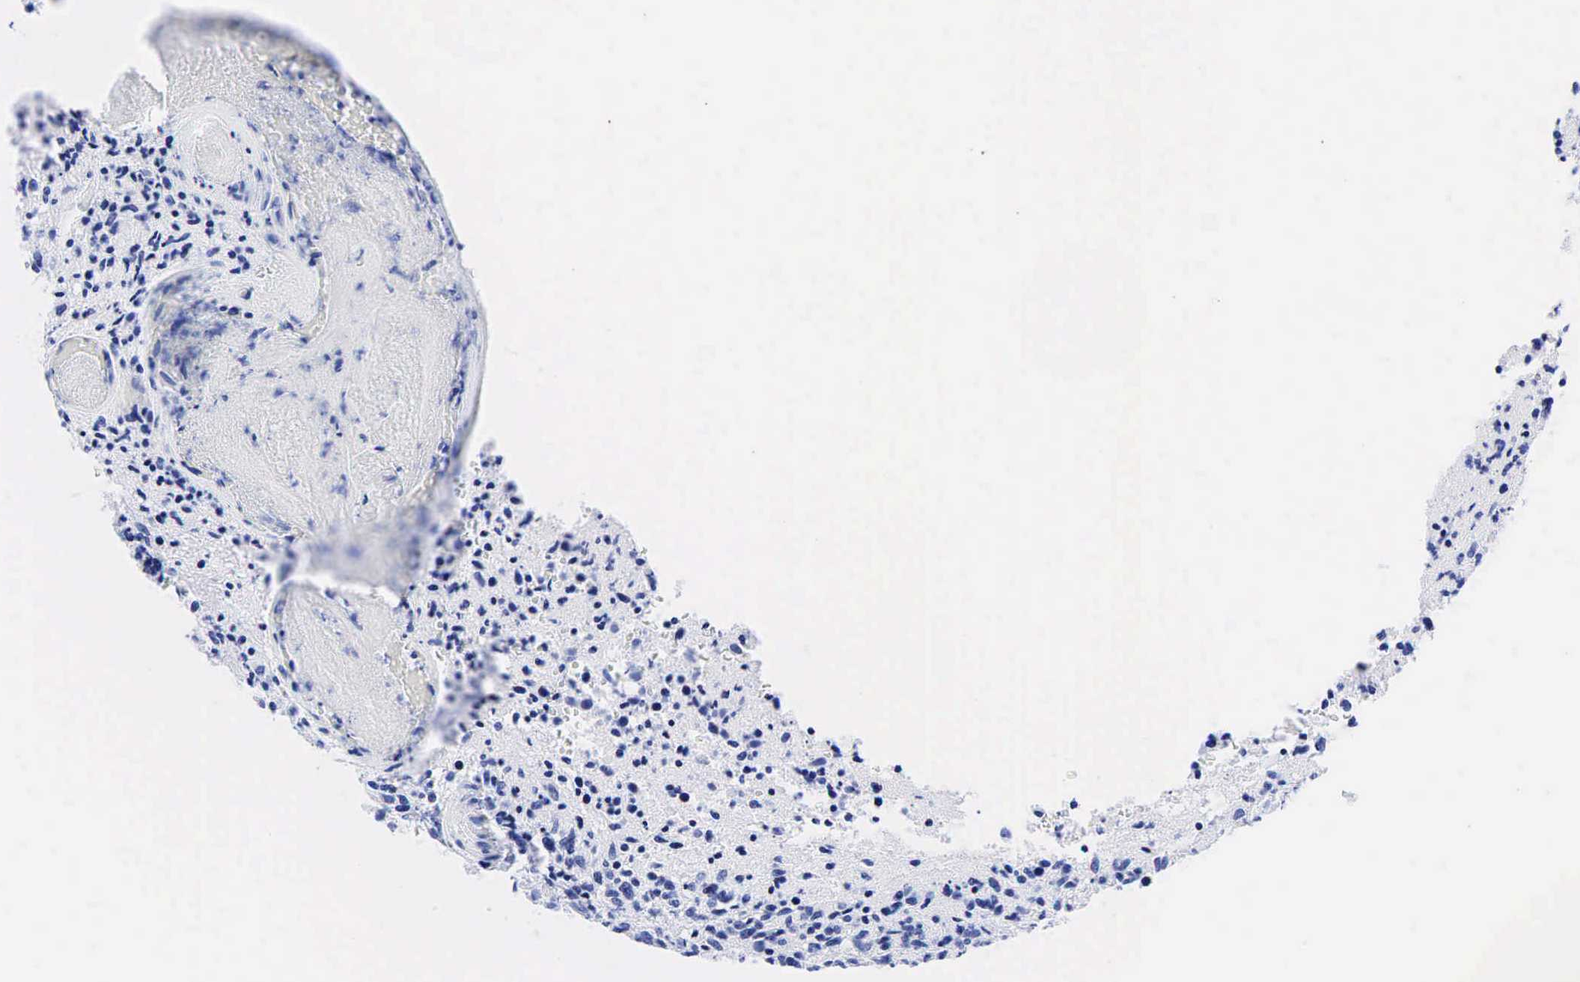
{"staining": {"intensity": "negative", "quantity": "none", "location": "none"}, "tissue": "glioma", "cell_type": "Tumor cells", "image_type": "cancer", "snomed": [{"axis": "morphology", "description": "Glioma, malignant, High grade"}, {"axis": "topography", "description": "Brain"}], "caption": "The photomicrograph shows no significant staining in tumor cells of glioma. The staining is performed using DAB (3,3'-diaminobenzidine) brown chromogen with nuclei counter-stained in using hematoxylin.", "gene": "CEACAM5", "patient": {"sex": "male", "age": 36}}